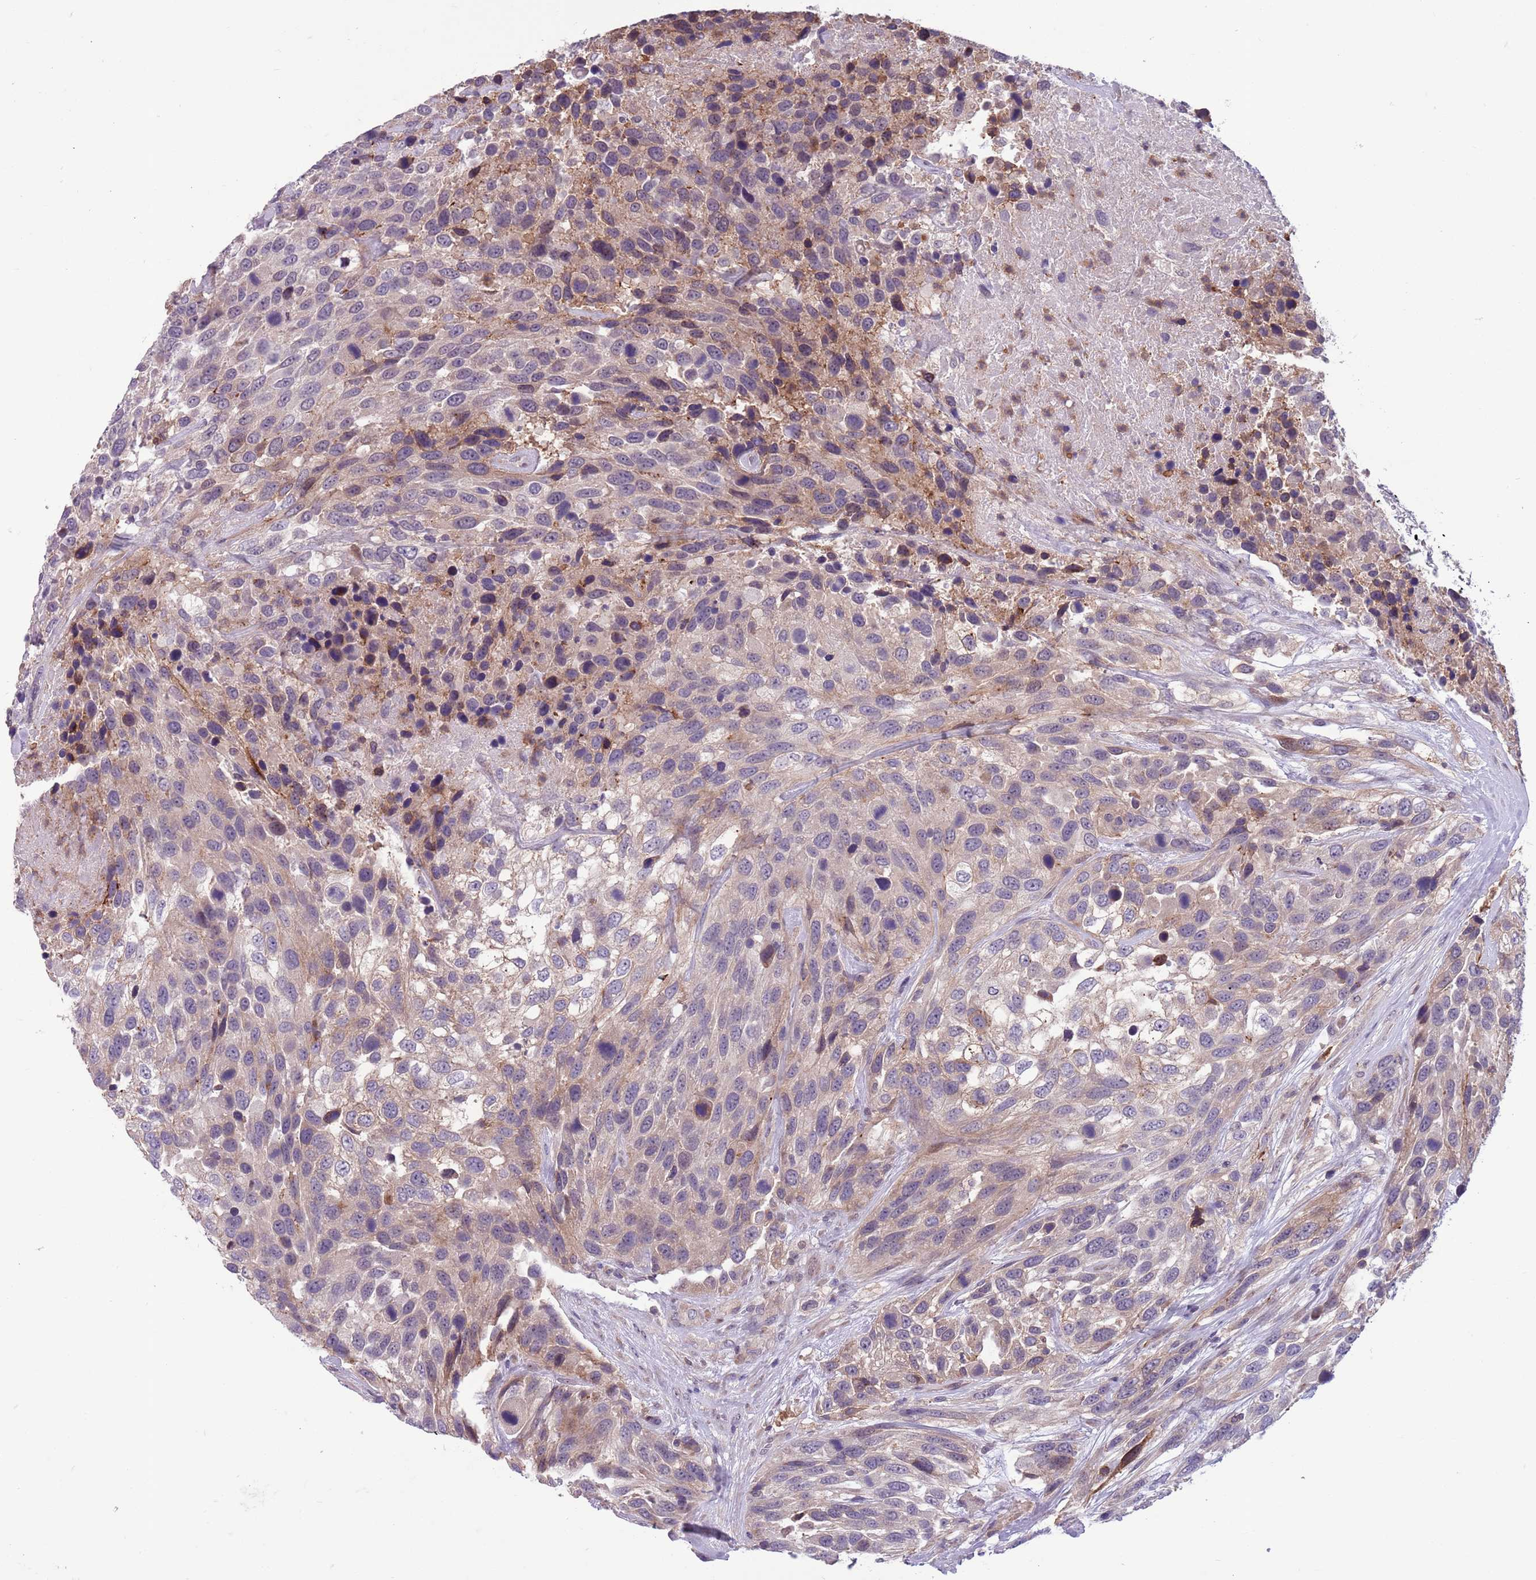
{"staining": {"intensity": "weak", "quantity": "25%-75%", "location": "cytoplasmic/membranous"}, "tissue": "urothelial cancer", "cell_type": "Tumor cells", "image_type": "cancer", "snomed": [{"axis": "morphology", "description": "Urothelial carcinoma, High grade"}, {"axis": "topography", "description": "Urinary bladder"}], "caption": "This is a photomicrograph of immunohistochemistry (IHC) staining of high-grade urothelial carcinoma, which shows weak staining in the cytoplasmic/membranous of tumor cells.", "gene": "JAML", "patient": {"sex": "female", "age": 70}}